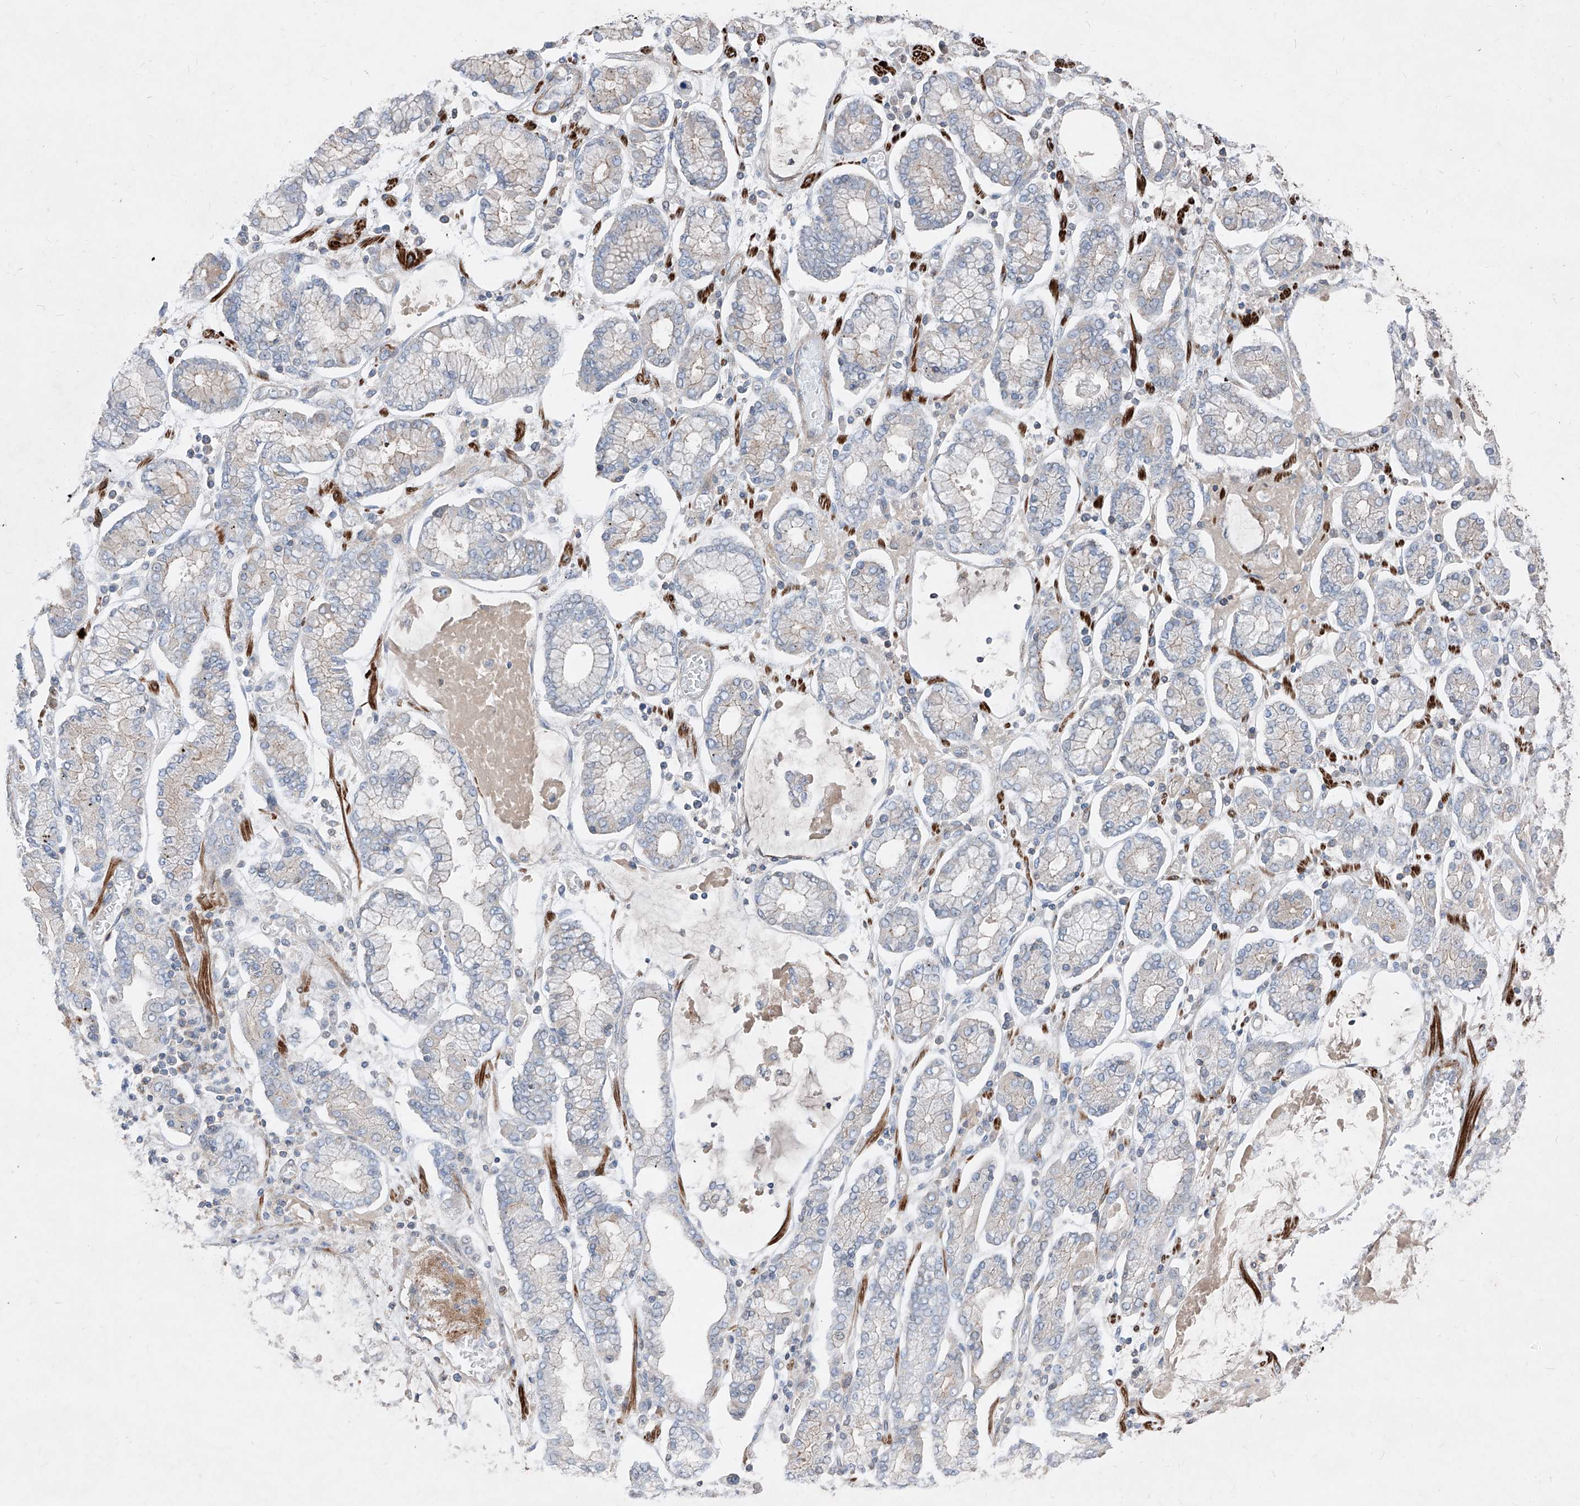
{"staining": {"intensity": "negative", "quantity": "none", "location": "none"}, "tissue": "stomach cancer", "cell_type": "Tumor cells", "image_type": "cancer", "snomed": [{"axis": "morphology", "description": "Adenocarcinoma, NOS"}, {"axis": "topography", "description": "Stomach"}], "caption": "This is an IHC photomicrograph of human adenocarcinoma (stomach). There is no positivity in tumor cells.", "gene": "UFD1", "patient": {"sex": "male", "age": 76}}